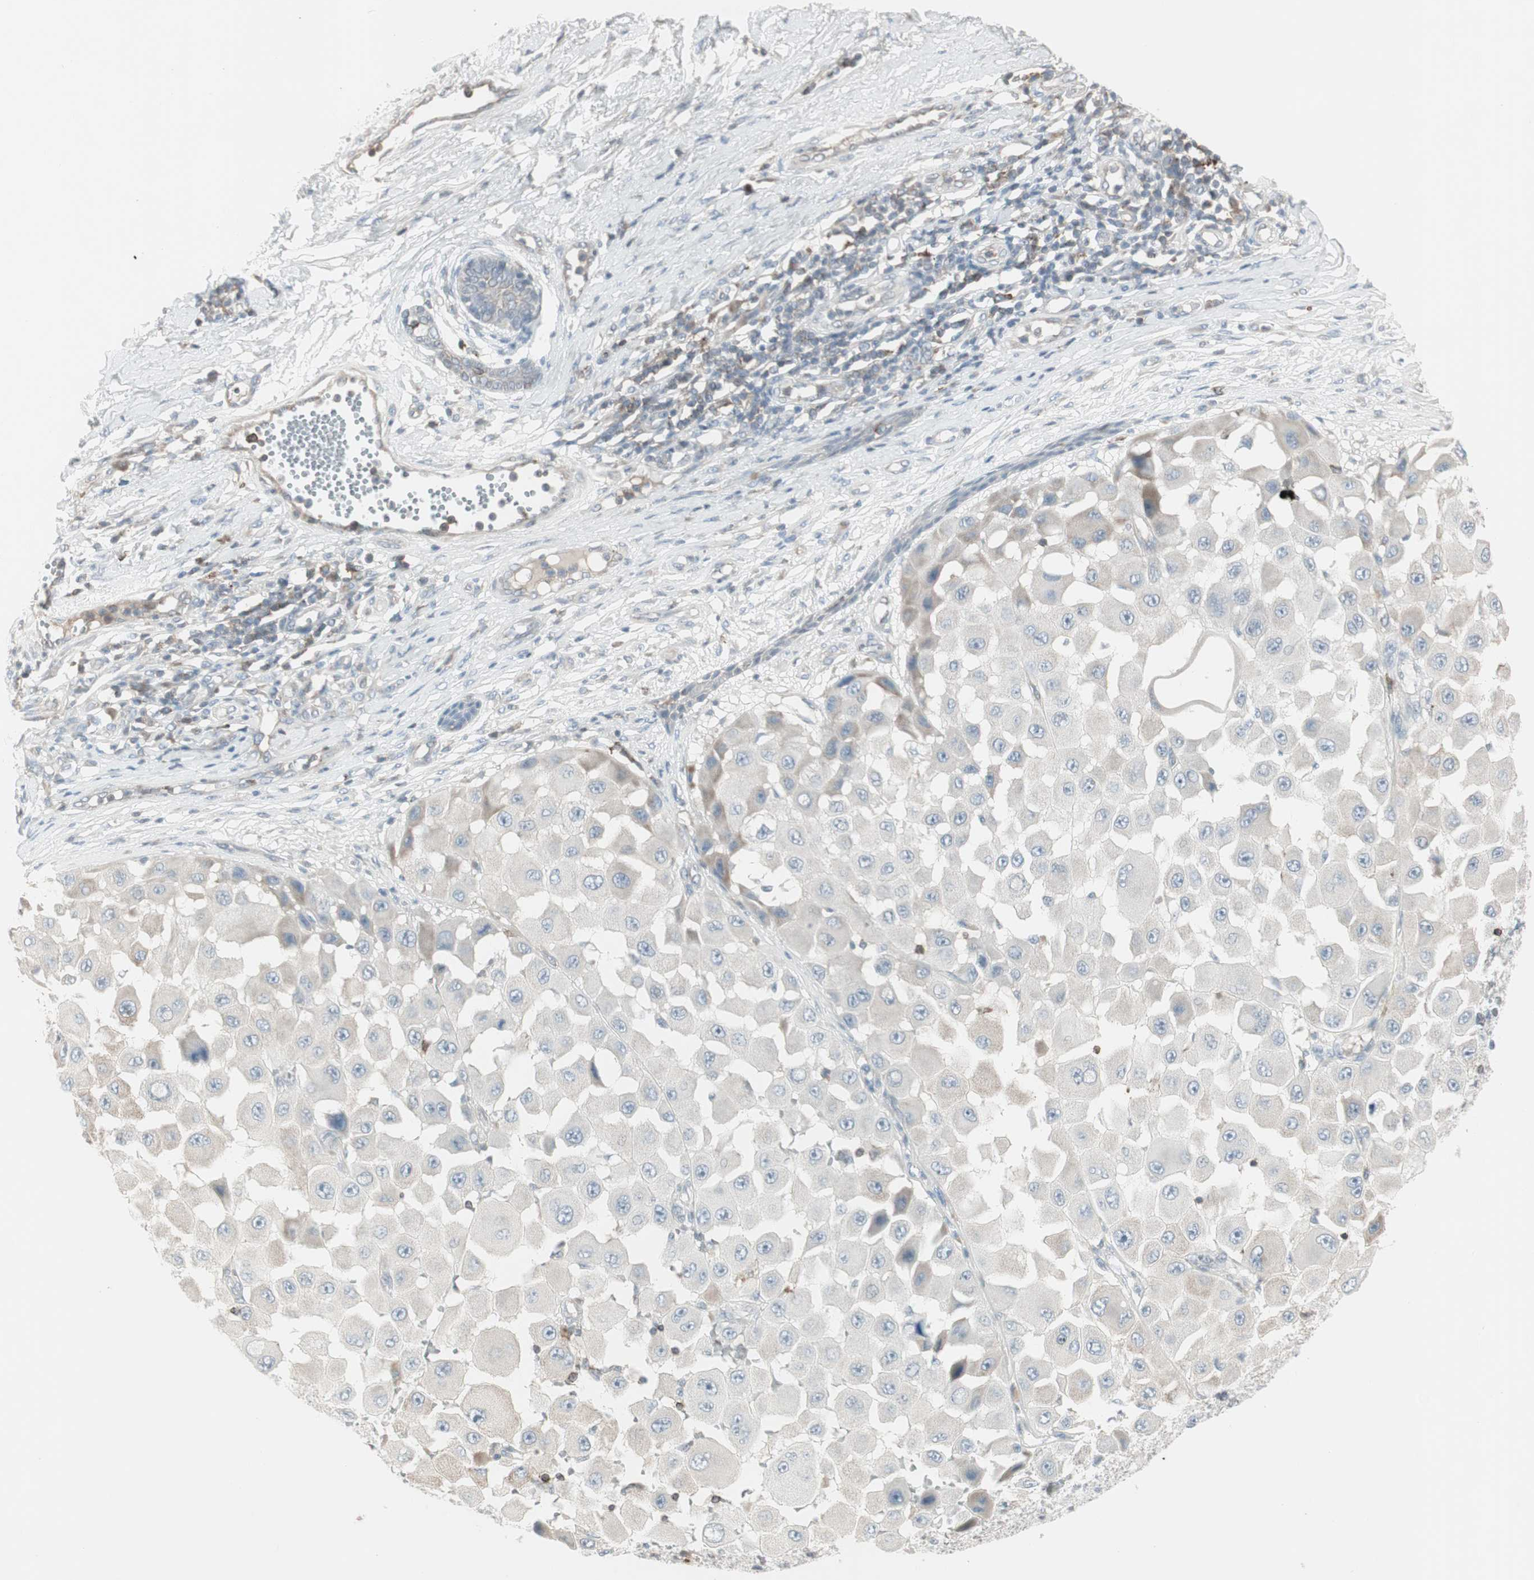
{"staining": {"intensity": "weak", "quantity": "<25%", "location": "cytoplasmic/membranous"}, "tissue": "melanoma", "cell_type": "Tumor cells", "image_type": "cancer", "snomed": [{"axis": "morphology", "description": "Malignant melanoma, NOS"}, {"axis": "topography", "description": "Skin"}], "caption": "The histopathology image displays no staining of tumor cells in melanoma.", "gene": "MAP4K4", "patient": {"sex": "female", "age": 81}}